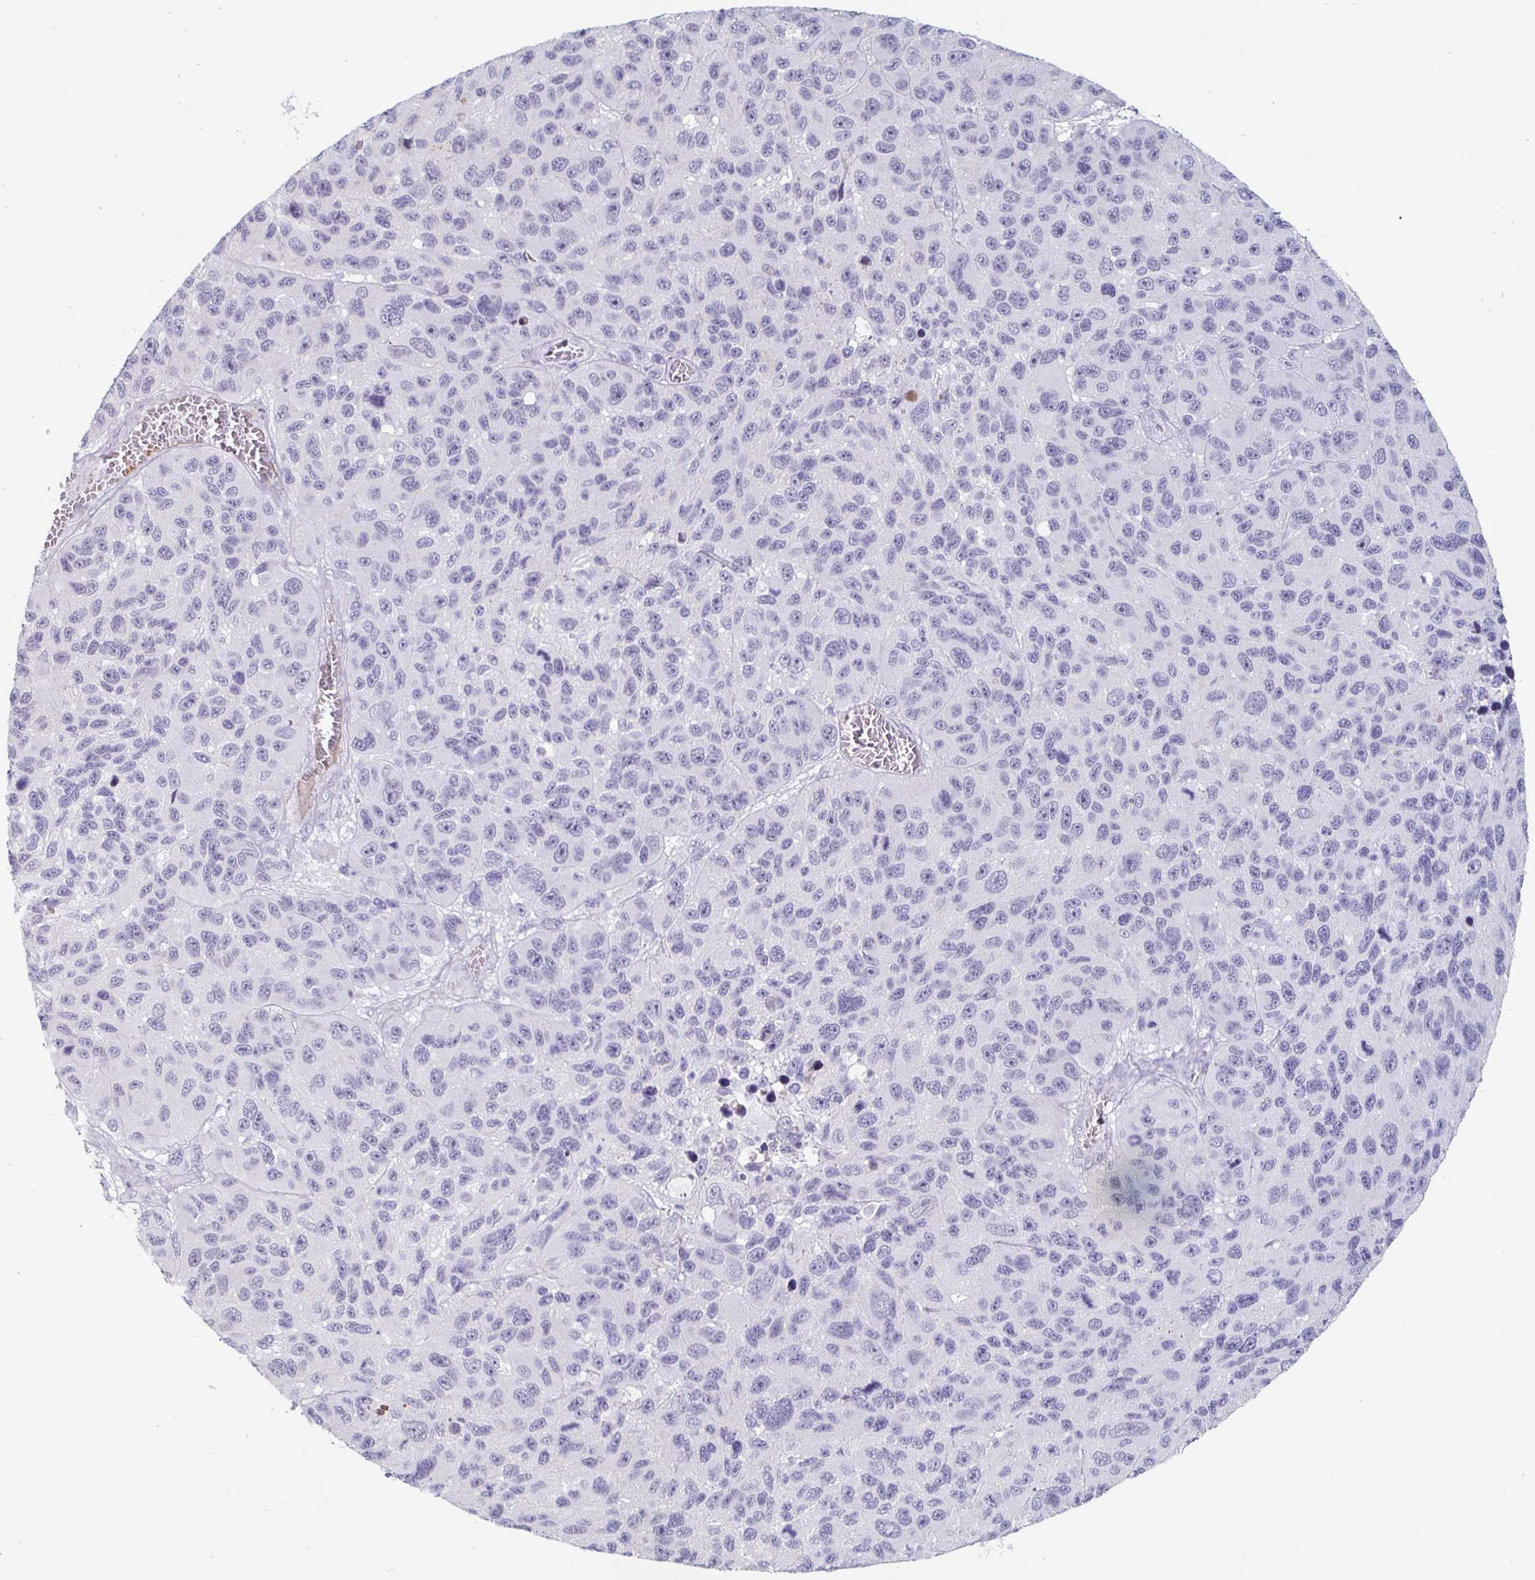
{"staining": {"intensity": "negative", "quantity": "none", "location": "none"}, "tissue": "melanoma", "cell_type": "Tumor cells", "image_type": "cancer", "snomed": [{"axis": "morphology", "description": "Malignant melanoma, NOS"}, {"axis": "topography", "description": "Skin"}], "caption": "Immunohistochemical staining of human melanoma displays no significant positivity in tumor cells.", "gene": "OOSP2", "patient": {"sex": "male", "age": 53}}